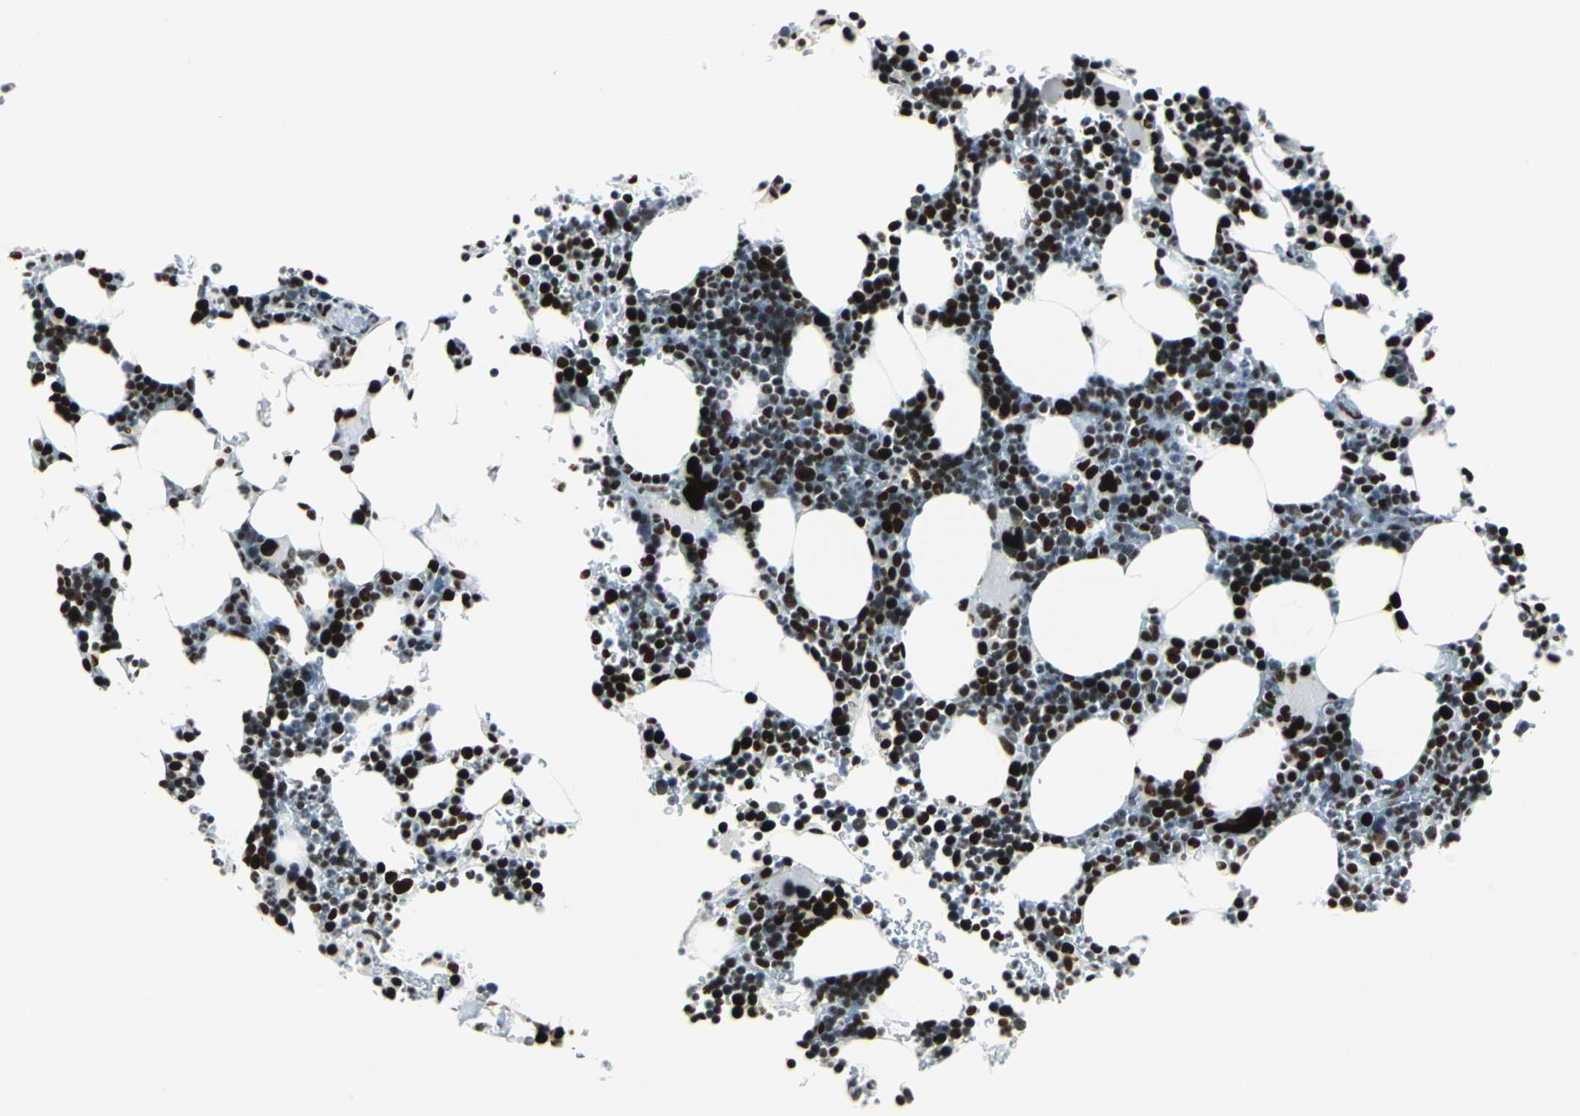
{"staining": {"intensity": "strong", "quantity": ">75%", "location": "nuclear"}, "tissue": "bone marrow", "cell_type": "Hematopoietic cells", "image_type": "normal", "snomed": [{"axis": "morphology", "description": "Normal tissue, NOS"}, {"axis": "topography", "description": "Bone marrow"}], "caption": "Unremarkable bone marrow shows strong nuclear expression in about >75% of hematopoietic cells, visualized by immunohistochemistry.", "gene": "HDAC2", "patient": {"sex": "female", "age": 73}}